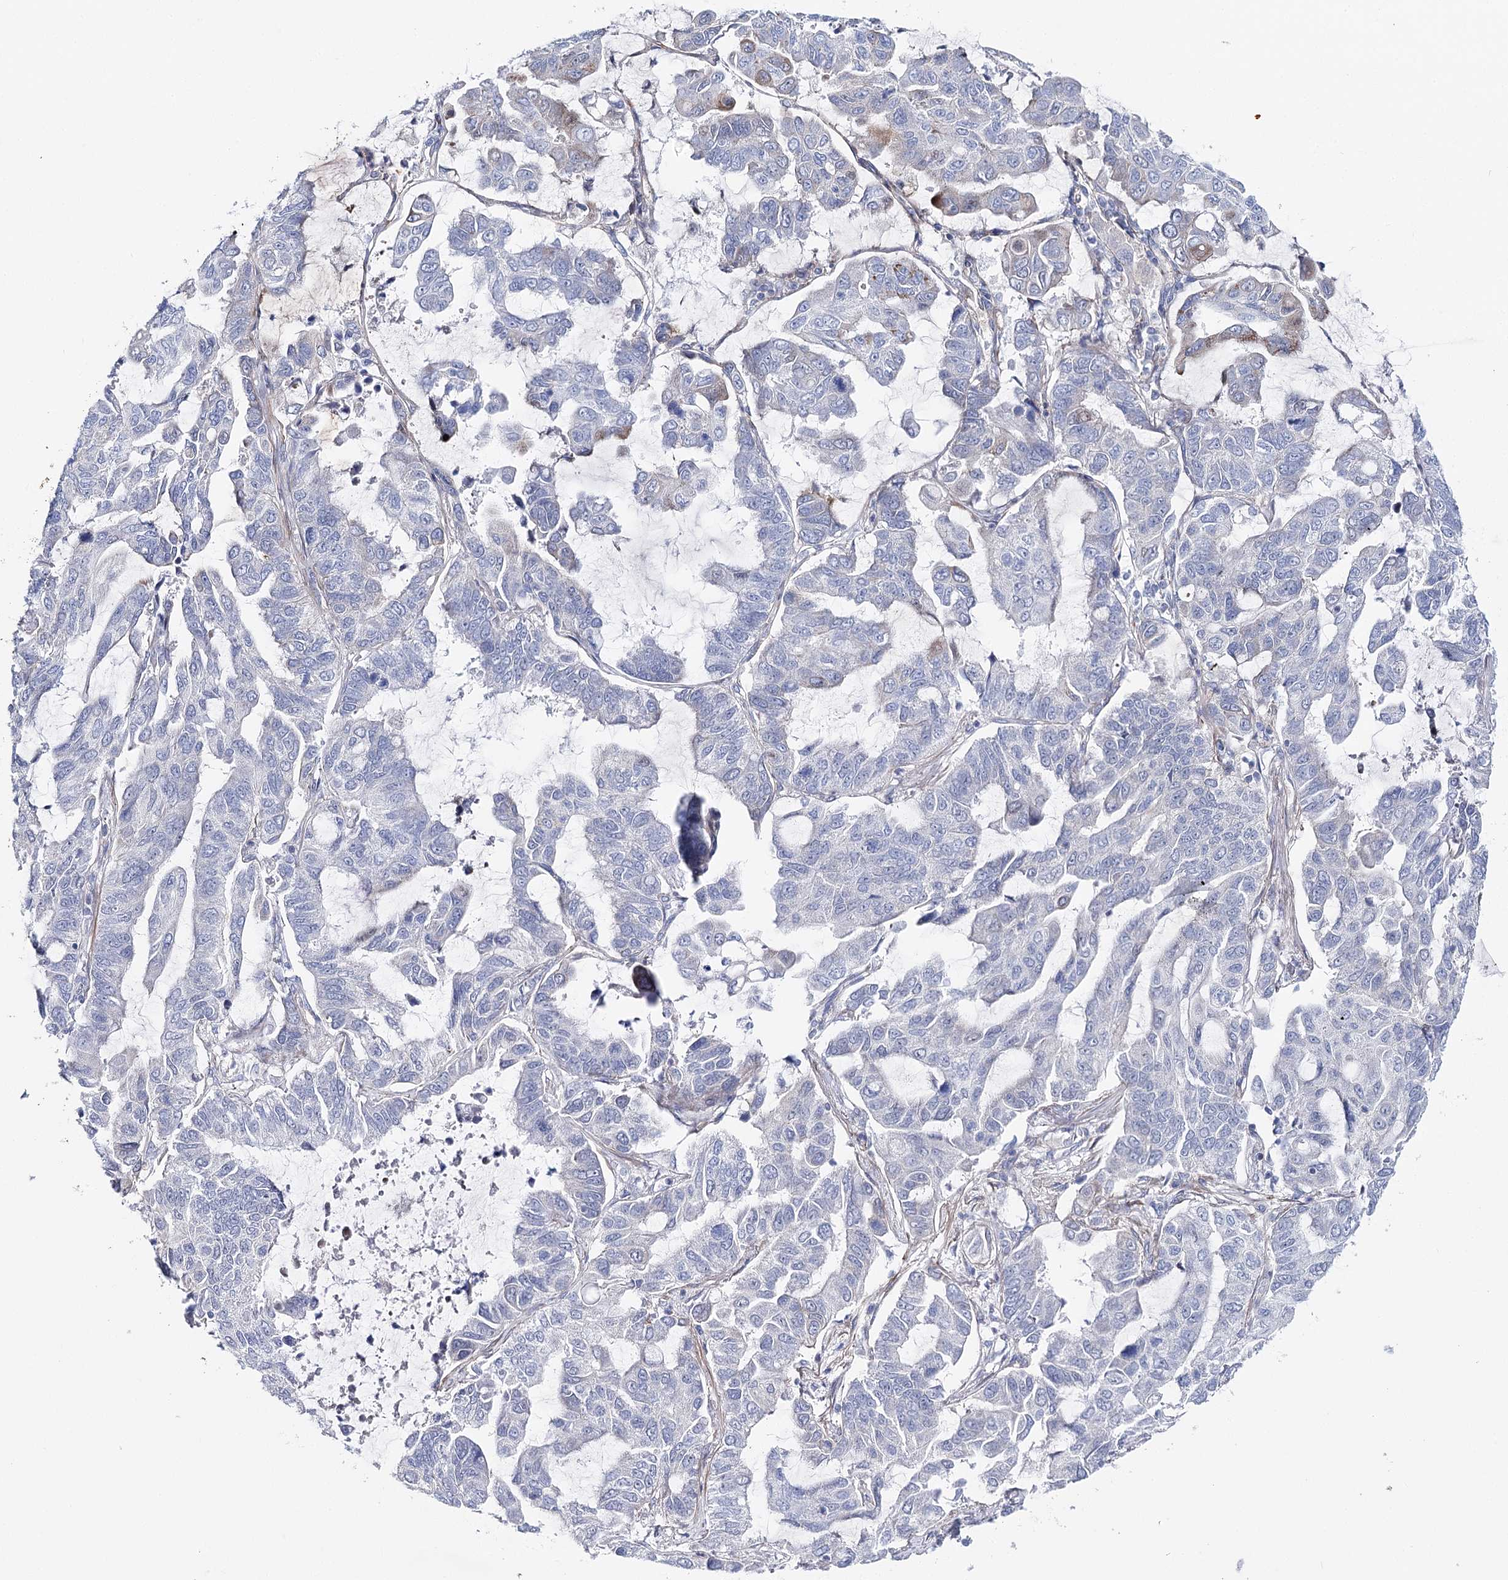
{"staining": {"intensity": "negative", "quantity": "none", "location": "none"}, "tissue": "lung cancer", "cell_type": "Tumor cells", "image_type": "cancer", "snomed": [{"axis": "morphology", "description": "Adenocarcinoma, NOS"}, {"axis": "topography", "description": "Lung"}], "caption": "This is a histopathology image of immunohistochemistry staining of adenocarcinoma (lung), which shows no staining in tumor cells.", "gene": "ANKRD23", "patient": {"sex": "male", "age": 64}}